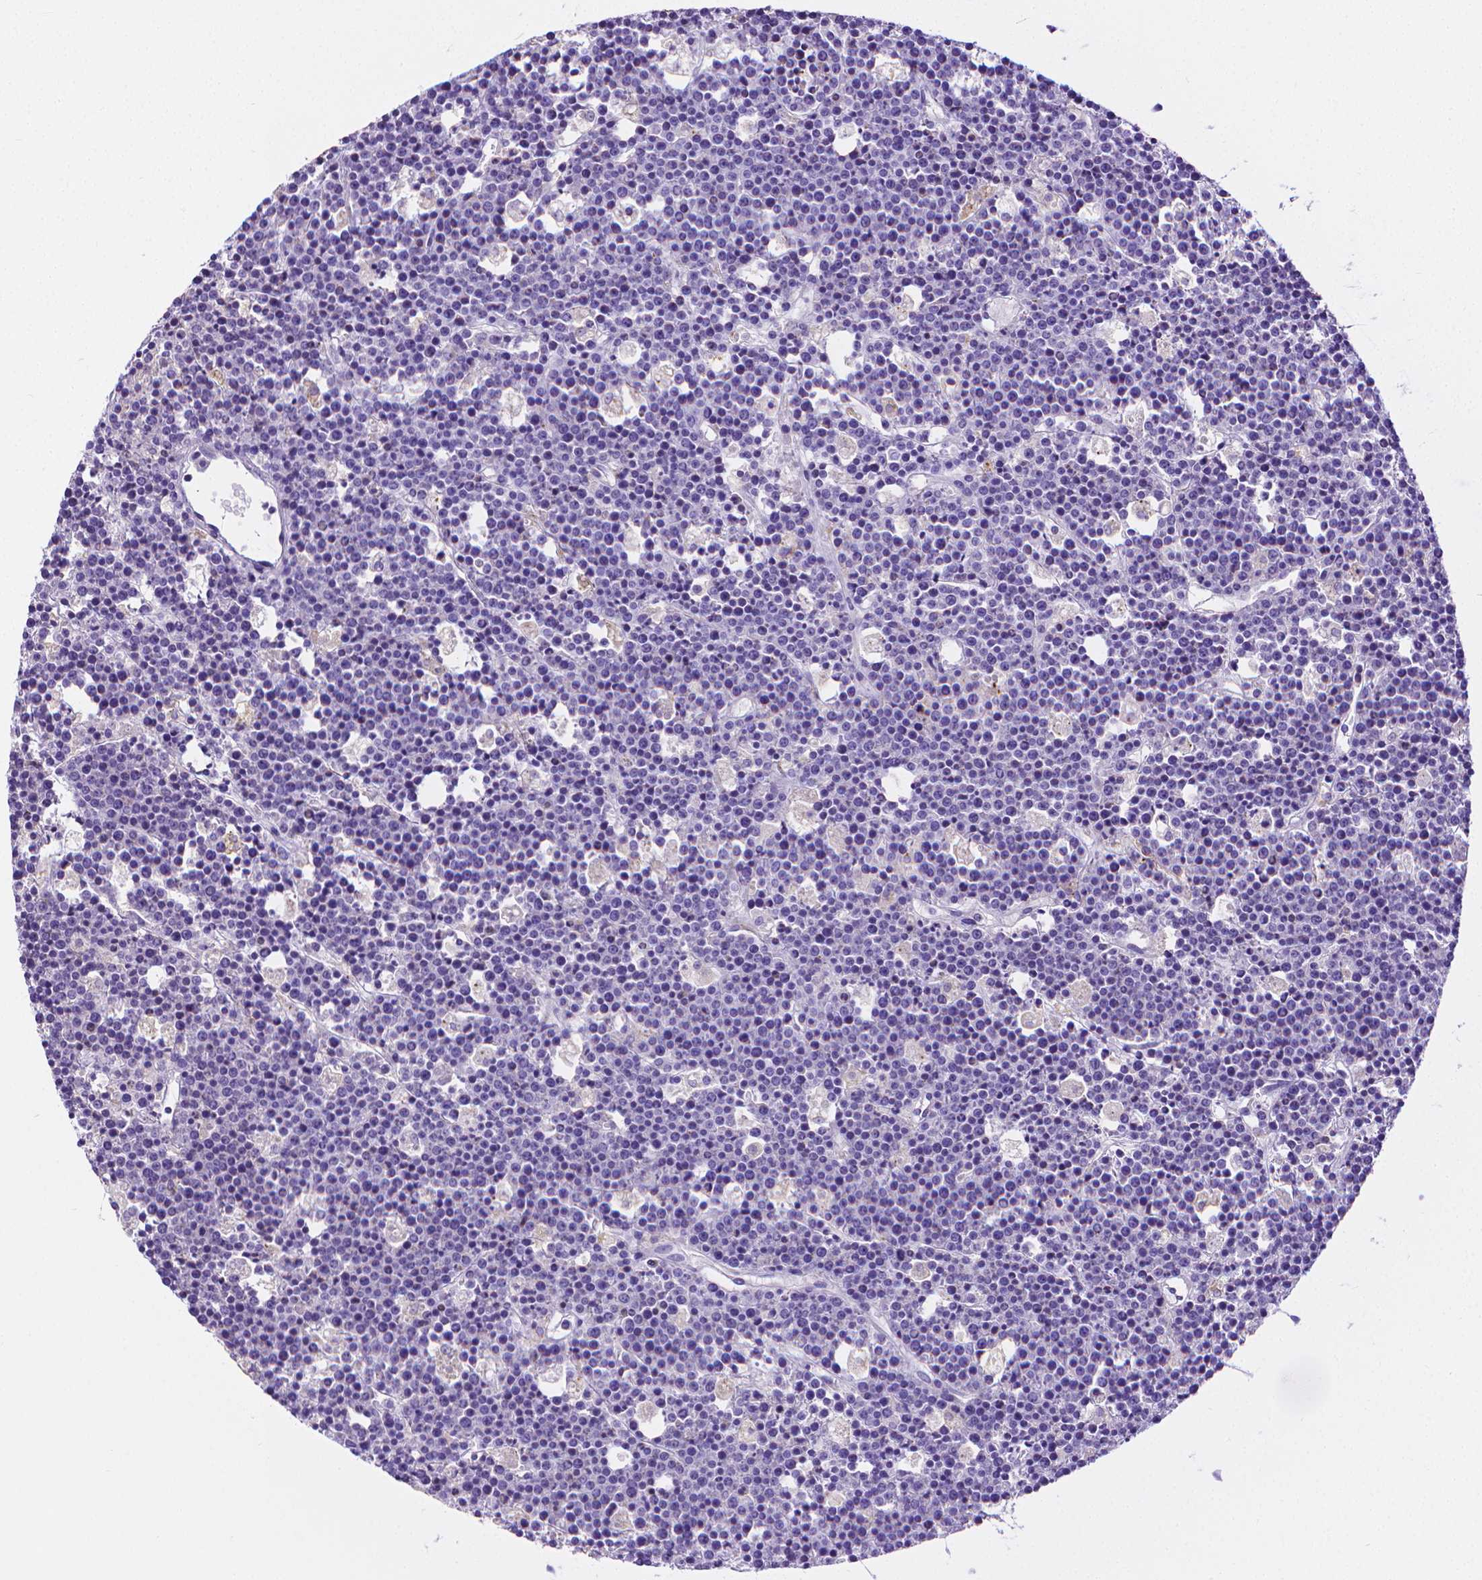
{"staining": {"intensity": "negative", "quantity": "none", "location": "none"}, "tissue": "lymphoma", "cell_type": "Tumor cells", "image_type": "cancer", "snomed": [{"axis": "morphology", "description": "Malignant lymphoma, non-Hodgkin's type, High grade"}, {"axis": "topography", "description": "Ovary"}], "caption": "A high-resolution micrograph shows immunohistochemistry staining of lymphoma, which exhibits no significant positivity in tumor cells. The staining was performed using DAB to visualize the protein expression in brown, while the nuclei were stained in blue with hematoxylin (Magnification: 20x).", "gene": "MMP9", "patient": {"sex": "female", "age": 56}}